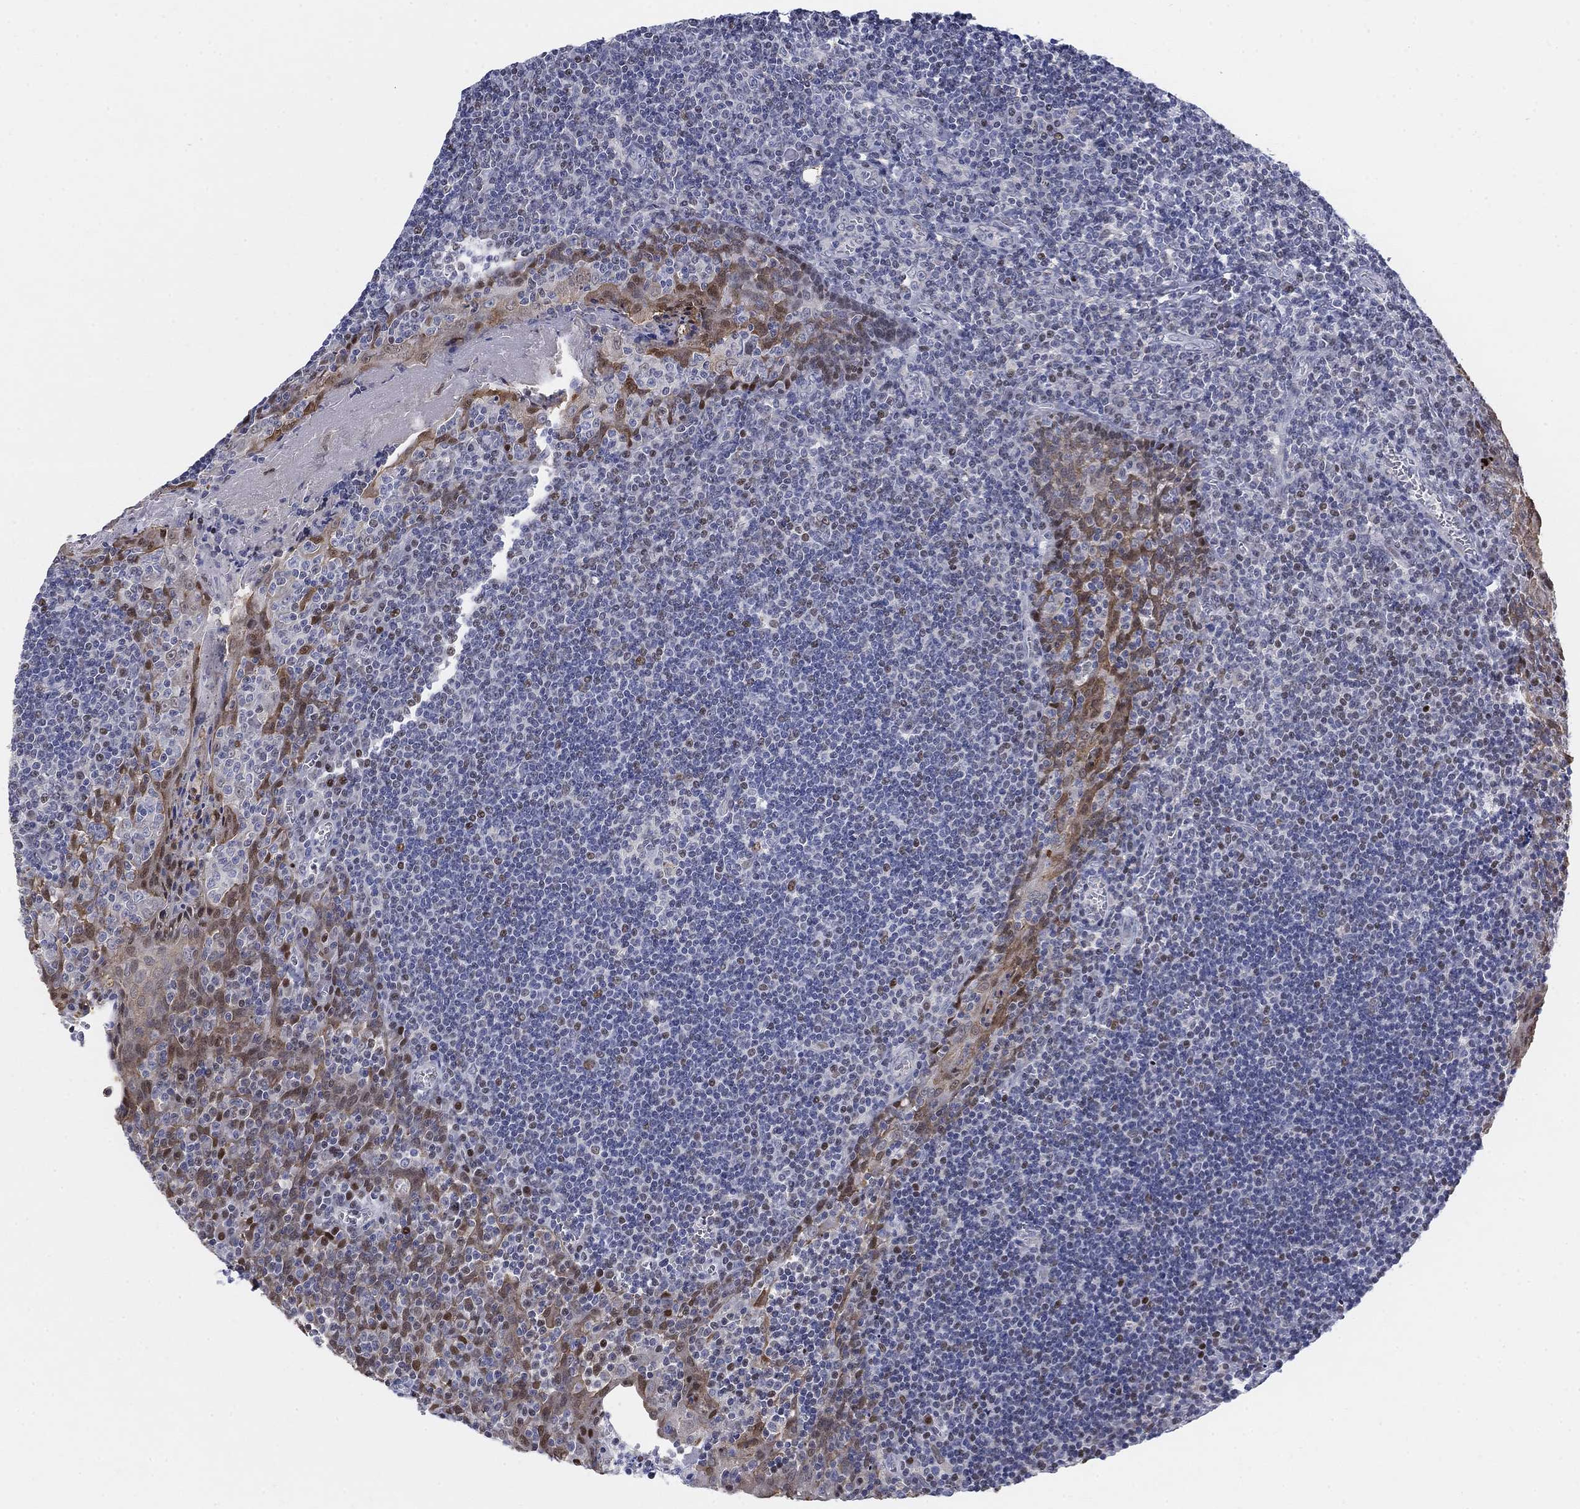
{"staining": {"intensity": "moderate", "quantity": "<25%", "location": "nuclear"}, "tissue": "tonsil", "cell_type": "Germinal center cells", "image_type": "normal", "snomed": [{"axis": "morphology", "description": "Normal tissue, NOS"}, {"axis": "morphology", "description": "Inflammation, NOS"}, {"axis": "topography", "description": "Tonsil"}], "caption": "A brown stain highlights moderate nuclear positivity of a protein in germinal center cells of unremarkable tonsil. (DAB = brown stain, brightfield microscopy at high magnification).", "gene": "MYO3A", "patient": {"sex": "female", "age": 31}}